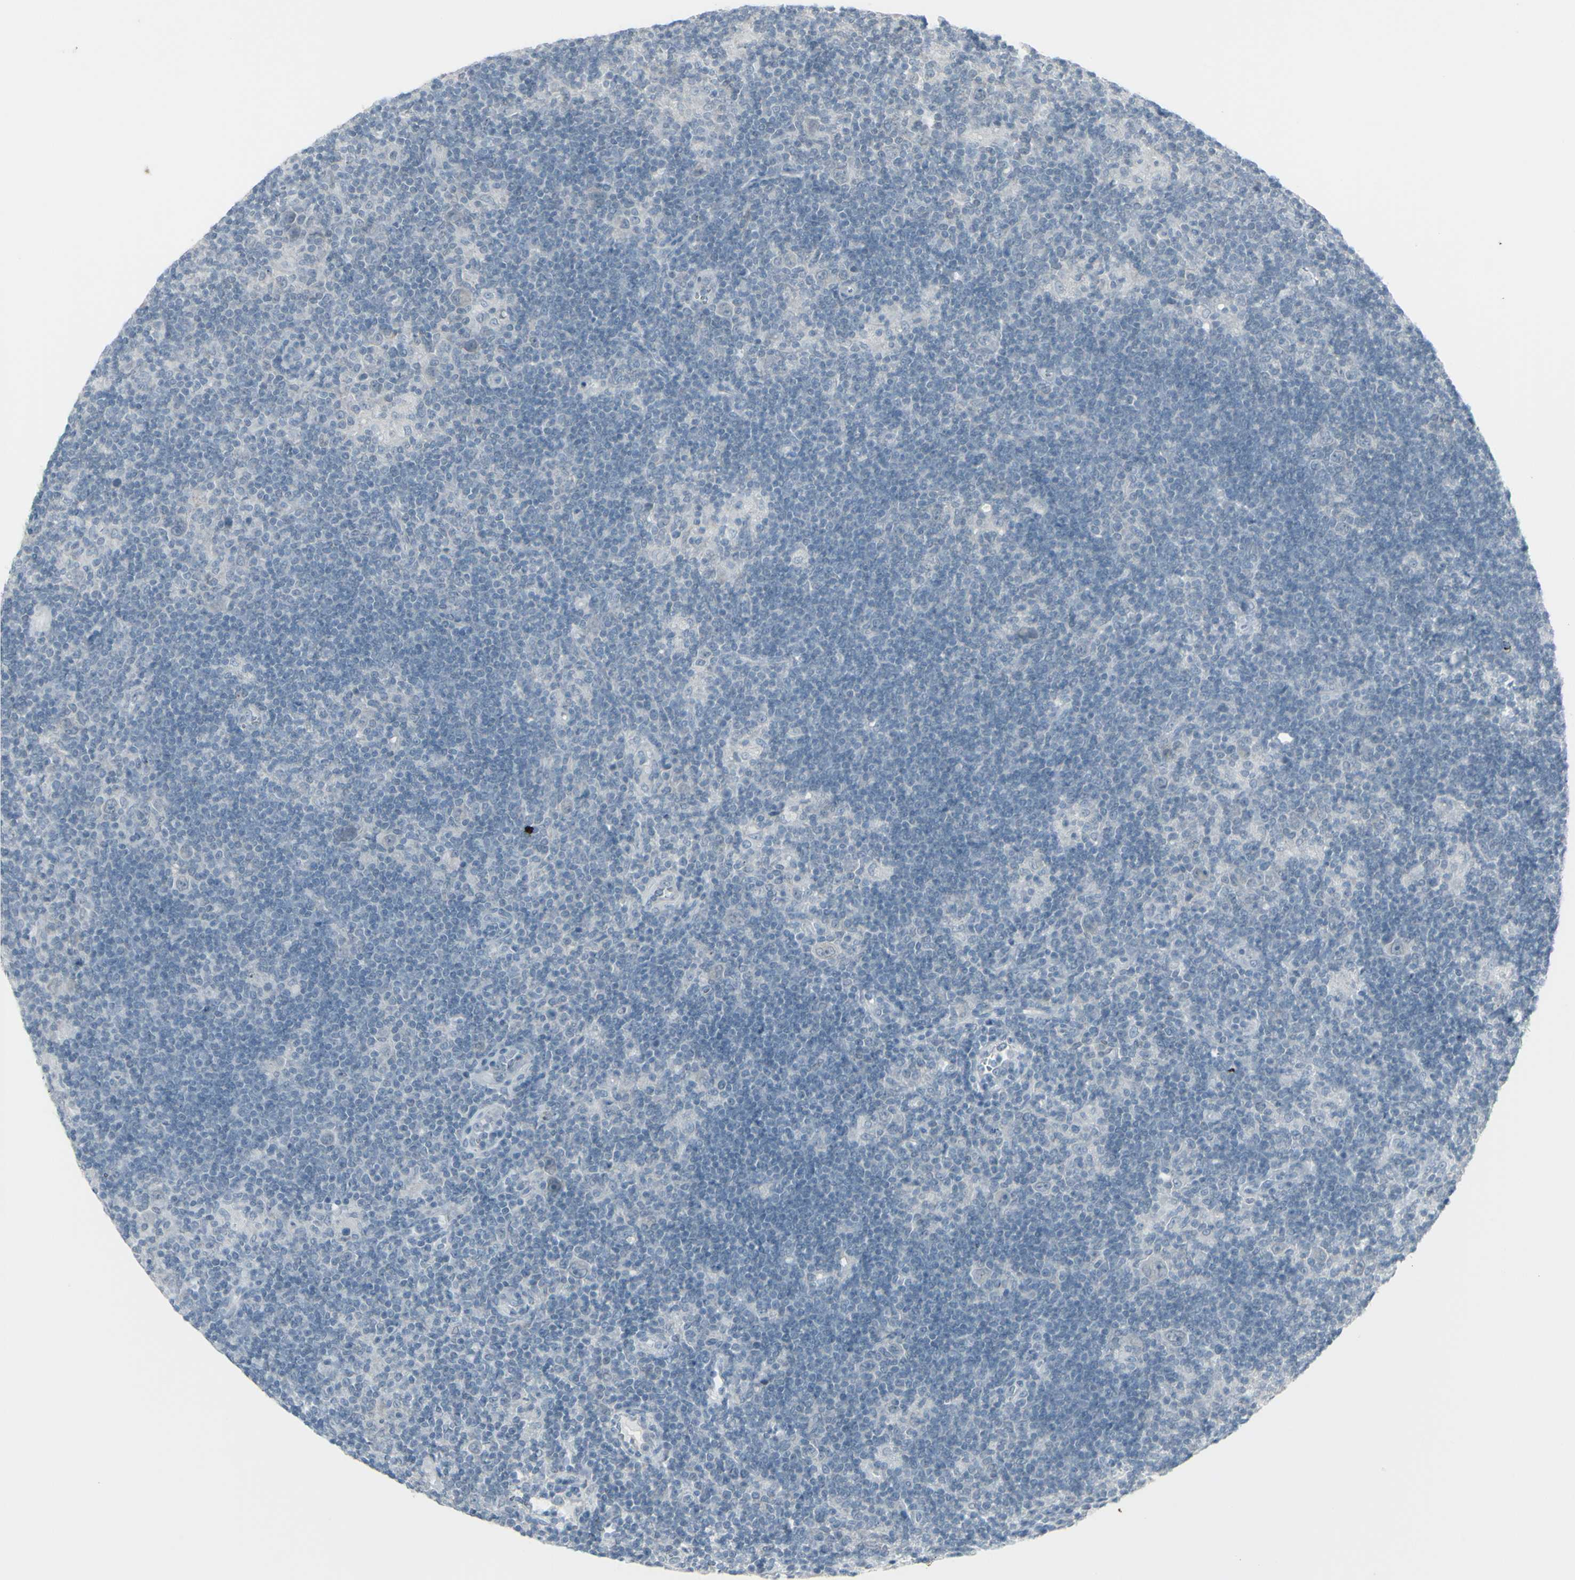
{"staining": {"intensity": "negative", "quantity": "none", "location": "none"}, "tissue": "lymphoma", "cell_type": "Tumor cells", "image_type": "cancer", "snomed": [{"axis": "morphology", "description": "Hodgkin's disease, NOS"}, {"axis": "topography", "description": "Lymph node"}], "caption": "An IHC image of Hodgkin's disease is shown. There is no staining in tumor cells of Hodgkin's disease.", "gene": "RAB3A", "patient": {"sex": "female", "age": 57}}